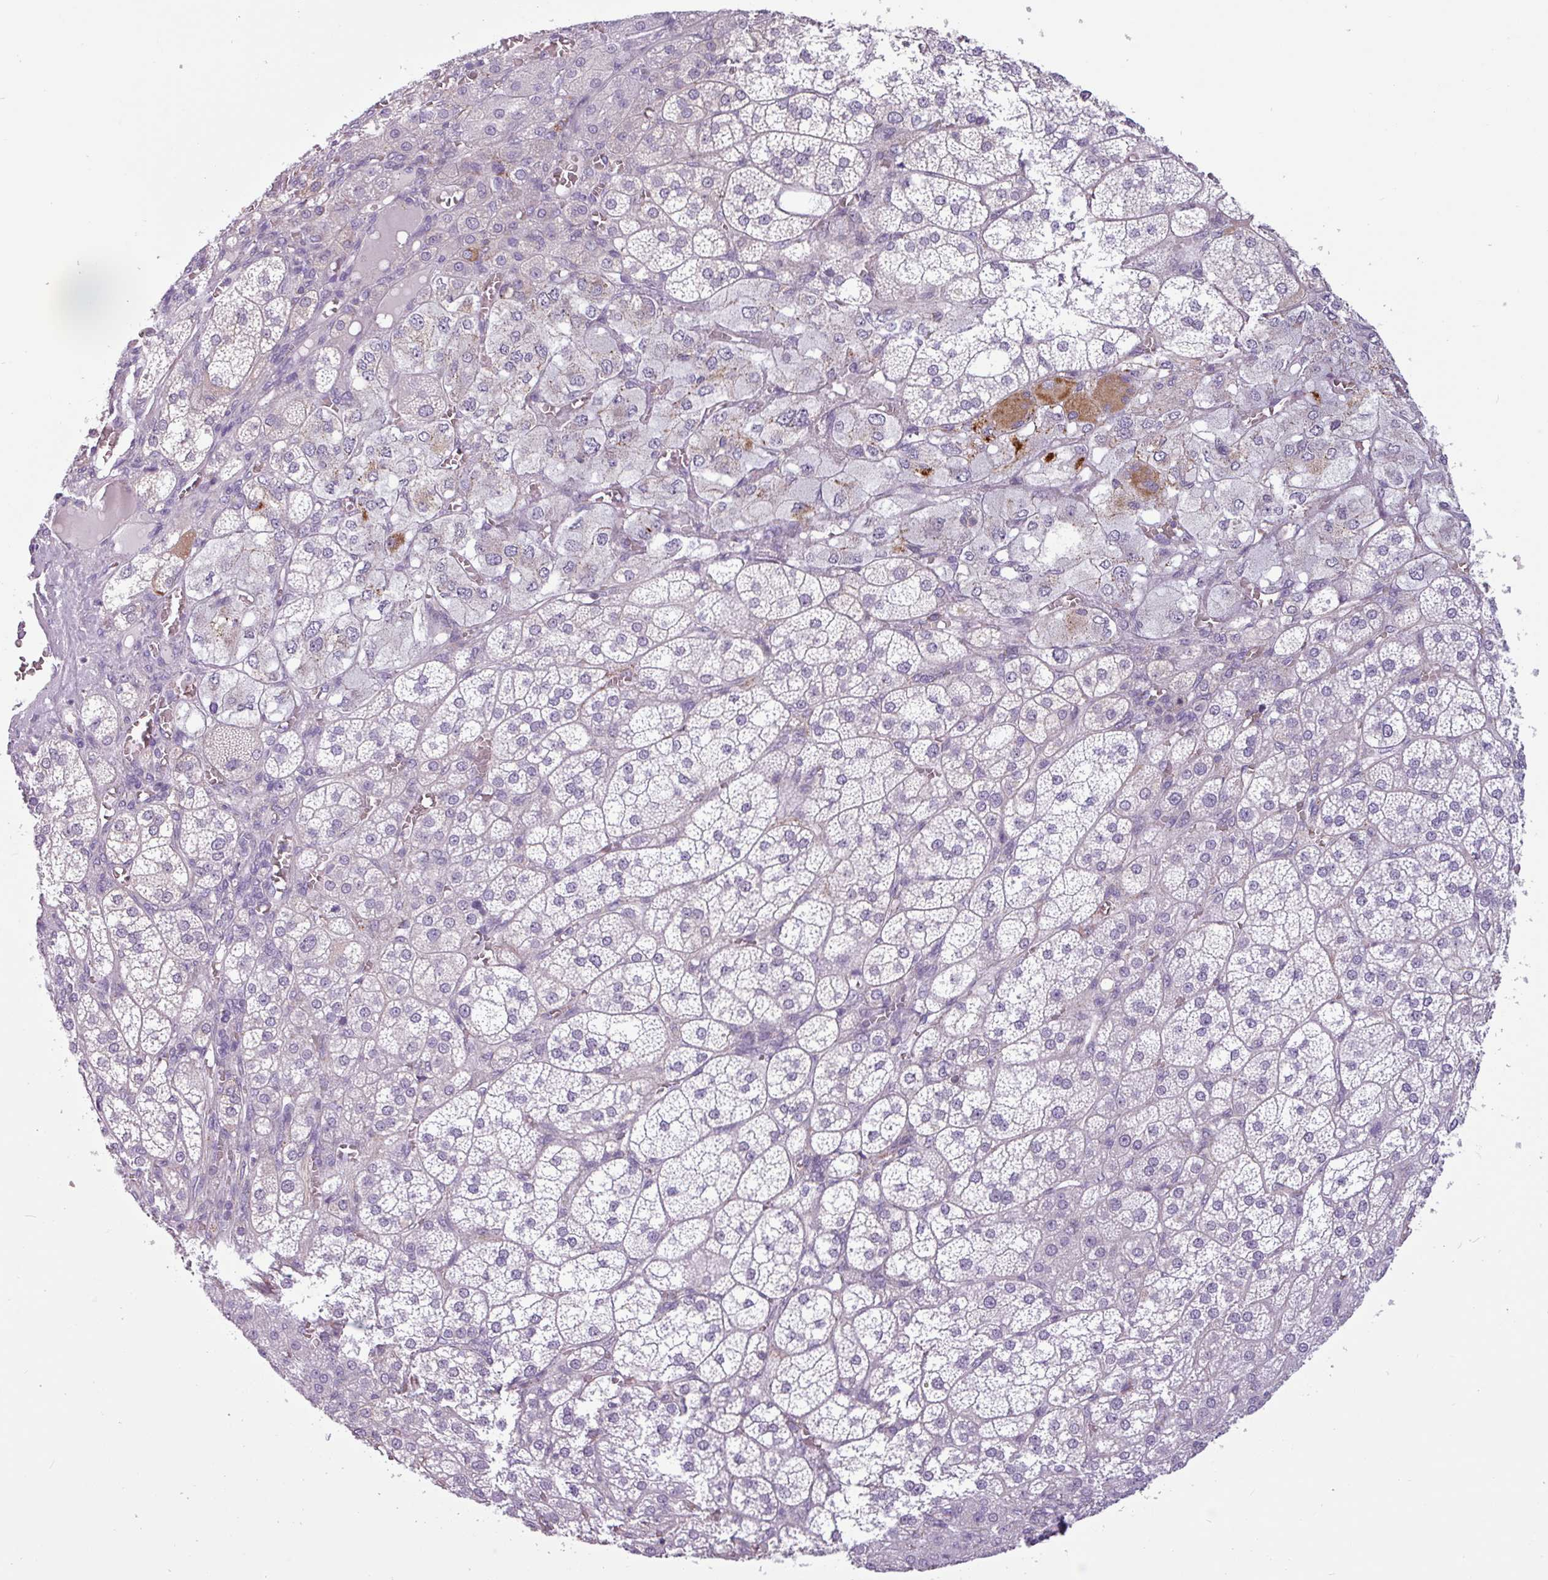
{"staining": {"intensity": "negative", "quantity": "none", "location": "none"}, "tissue": "adrenal gland", "cell_type": "Glandular cells", "image_type": "normal", "snomed": [{"axis": "morphology", "description": "Normal tissue, NOS"}, {"axis": "topography", "description": "Adrenal gland"}], "caption": "An IHC image of normal adrenal gland is shown. There is no staining in glandular cells of adrenal gland.", "gene": "CAMK1", "patient": {"sex": "female", "age": 60}}